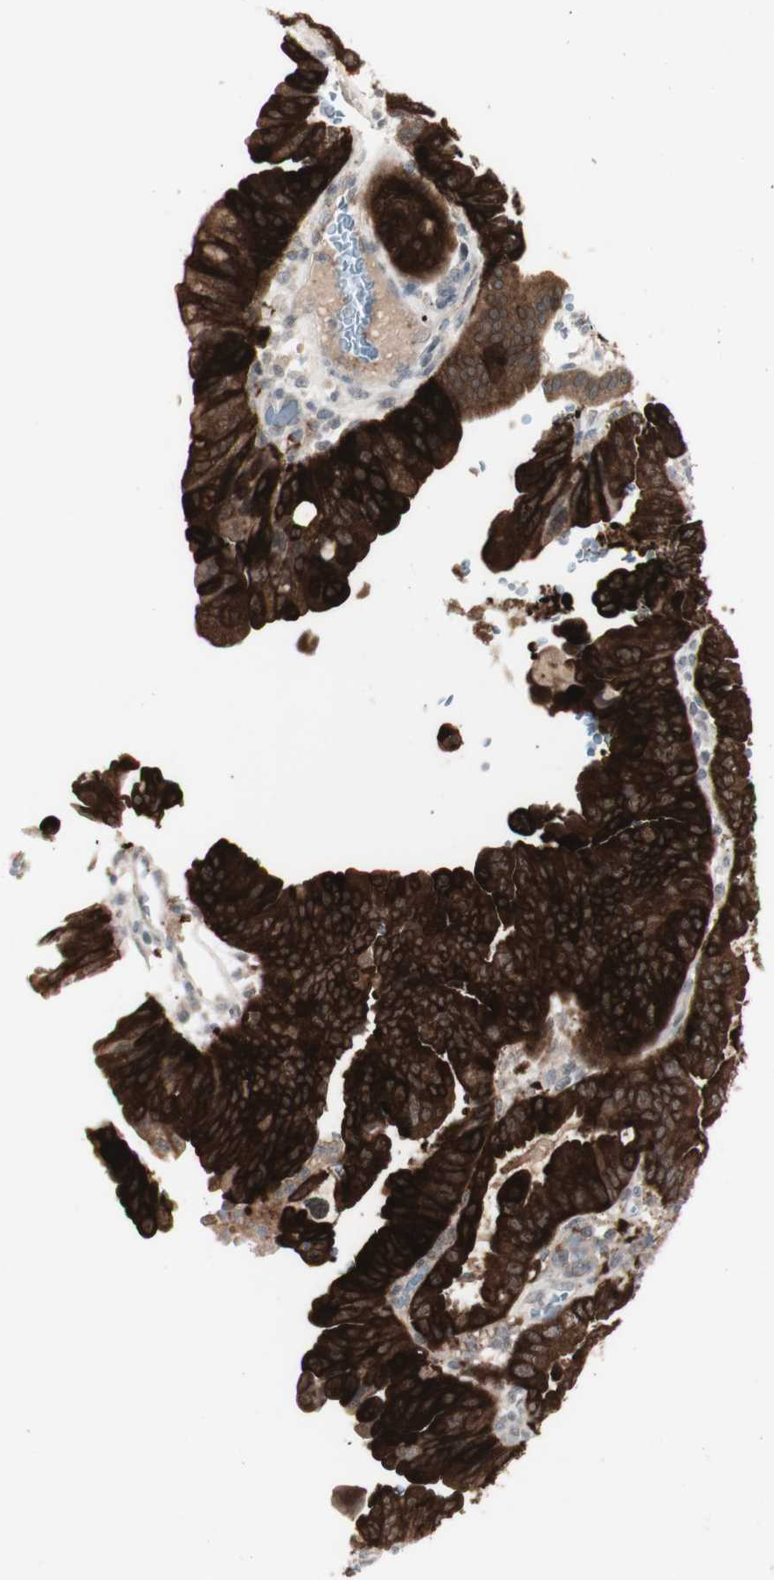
{"staining": {"intensity": "strong", "quantity": ">75%", "location": "cytoplasmic/membranous"}, "tissue": "pancreatic cancer", "cell_type": "Tumor cells", "image_type": "cancer", "snomed": [{"axis": "morphology", "description": "Adenocarcinoma, NOS"}, {"axis": "topography", "description": "Pancreas"}], "caption": "Immunohistochemical staining of pancreatic cancer (adenocarcinoma) reveals high levels of strong cytoplasmic/membranous protein expression in about >75% of tumor cells.", "gene": "C1orf116", "patient": {"sex": "male", "age": 70}}